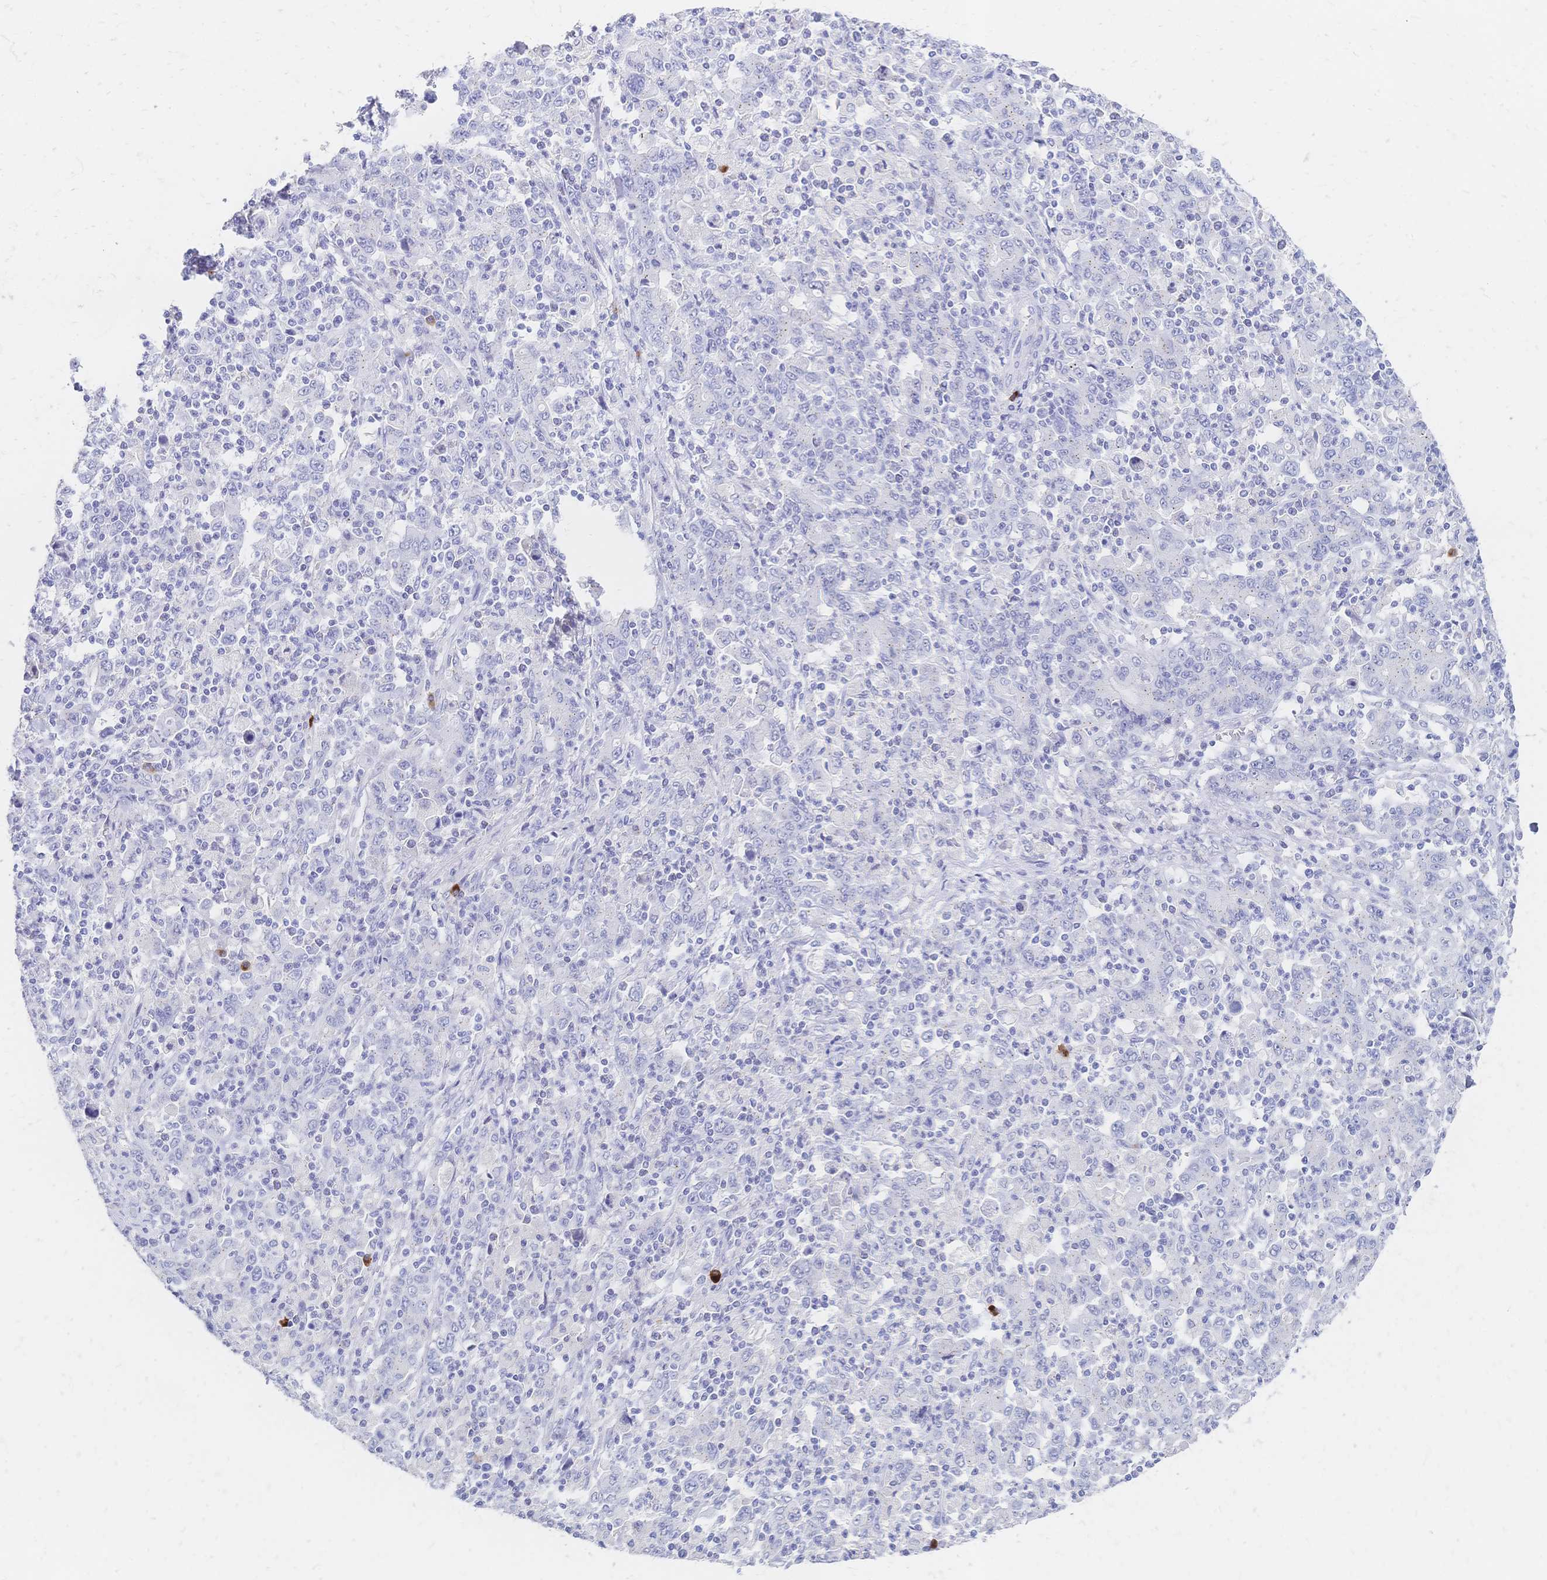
{"staining": {"intensity": "negative", "quantity": "none", "location": "none"}, "tissue": "stomach cancer", "cell_type": "Tumor cells", "image_type": "cancer", "snomed": [{"axis": "morphology", "description": "Adenocarcinoma, NOS"}, {"axis": "topography", "description": "Stomach, upper"}], "caption": "Stomach cancer was stained to show a protein in brown. There is no significant expression in tumor cells.", "gene": "PSORS1C2", "patient": {"sex": "male", "age": 69}}